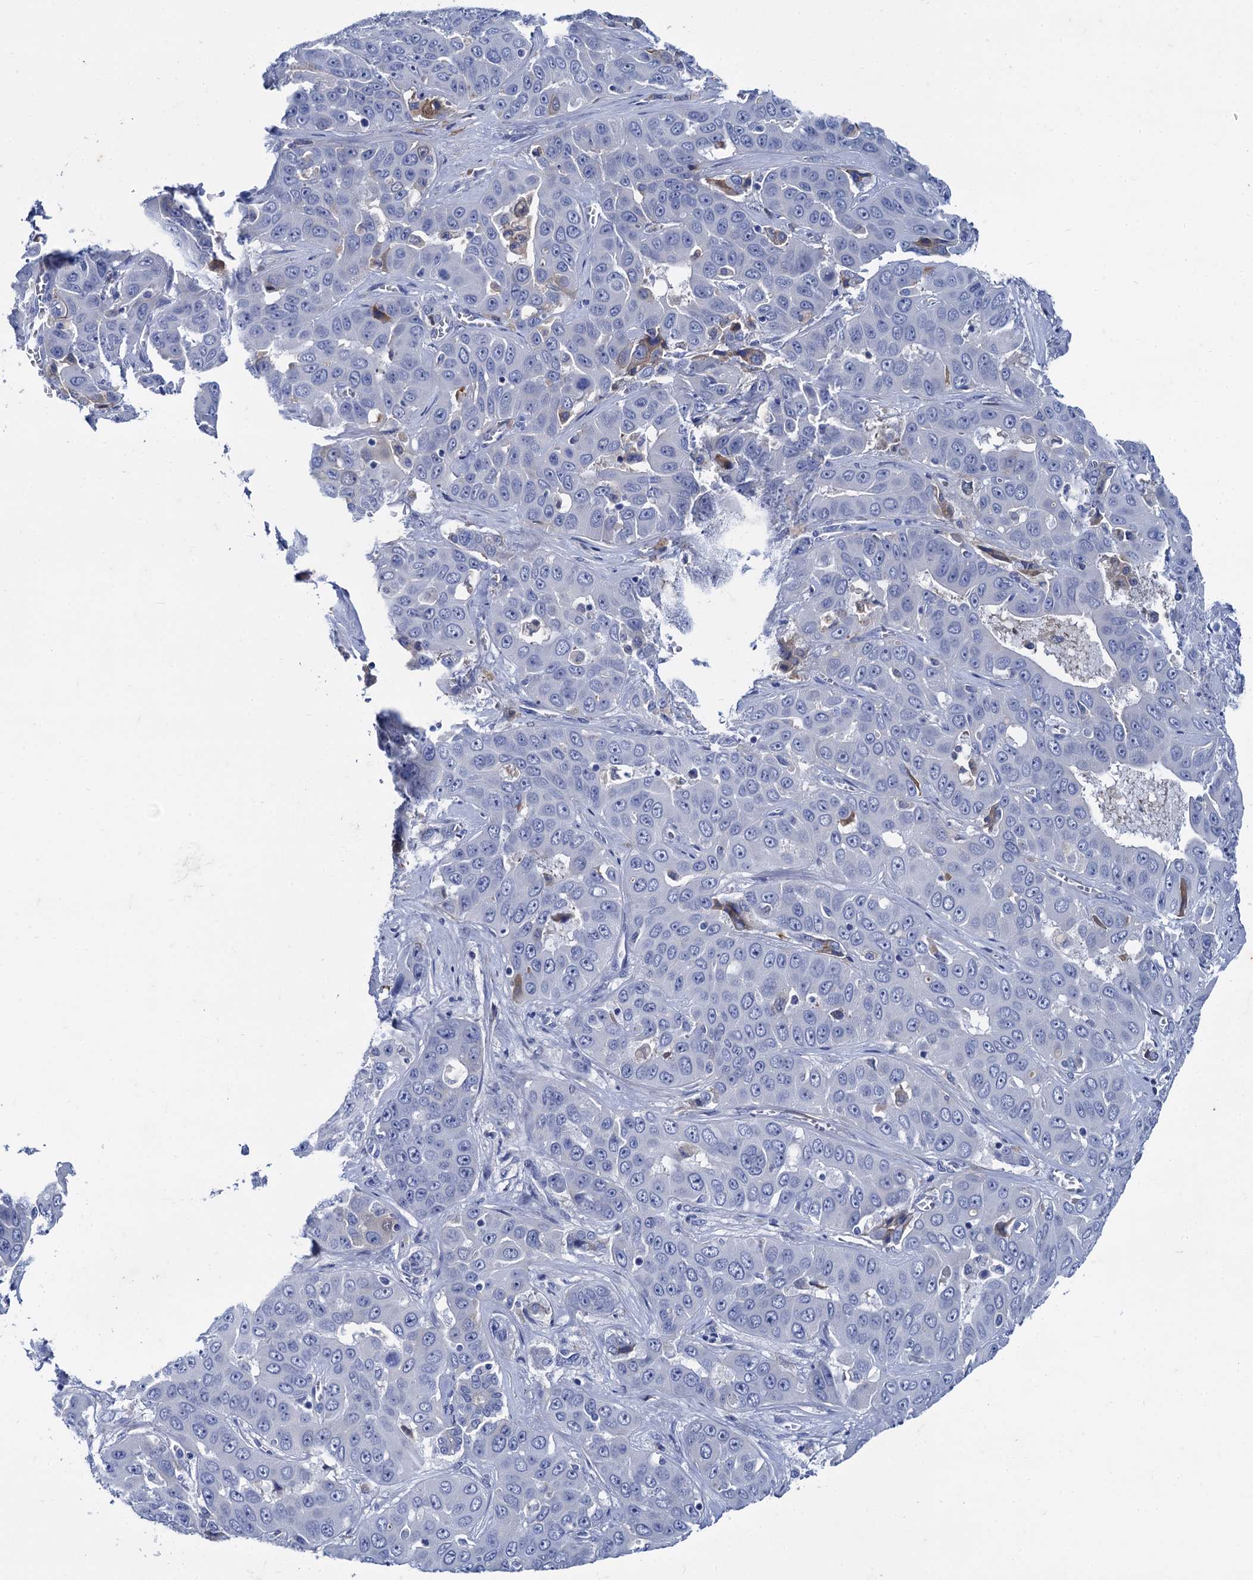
{"staining": {"intensity": "negative", "quantity": "none", "location": "none"}, "tissue": "liver cancer", "cell_type": "Tumor cells", "image_type": "cancer", "snomed": [{"axis": "morphology", "description": "Cholangiocarcinoma"}, {"axis": "topography", "description": "Liver"}], "caption": "Tumor cells show no significant protein staining in liver cancer (cholangiocarcinoma).", "gene": "TMEM72", "patient": {"sex": "female", "age": 52}}